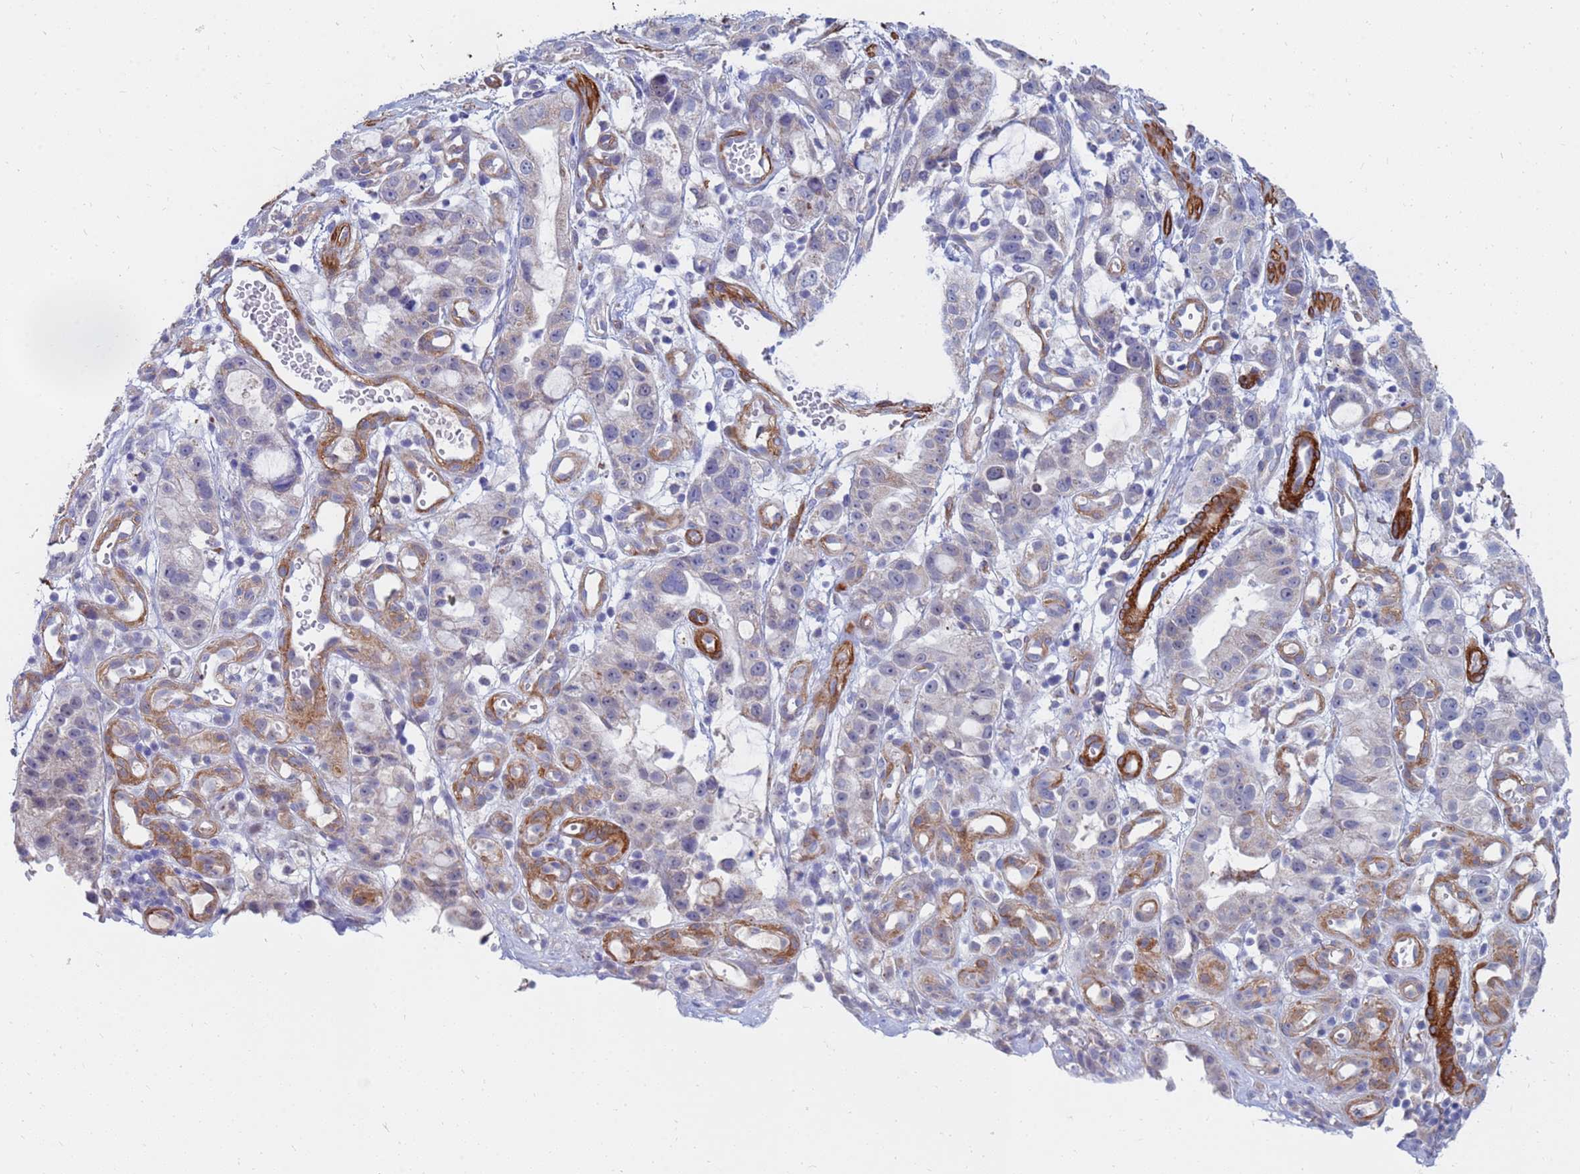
{"staining": {"intensity": "negative", "quantity": "none", "location": "none"}, "tissue": "stomach cancer", "cell_type": "Tumor cells", "image_type": "cancer", "snomed": [{"axis": "morphology", "description": "Adenocarcinoma, NOS"}, {"axis": "topography", "description": "Stomach"}], "caption": "Protein analysis of adenocarcinoma (stomach) demonstrates no significant staining in tumor cells.", "gene": "SDR39U1", "patient": {"sex": "male", "age": 55}}